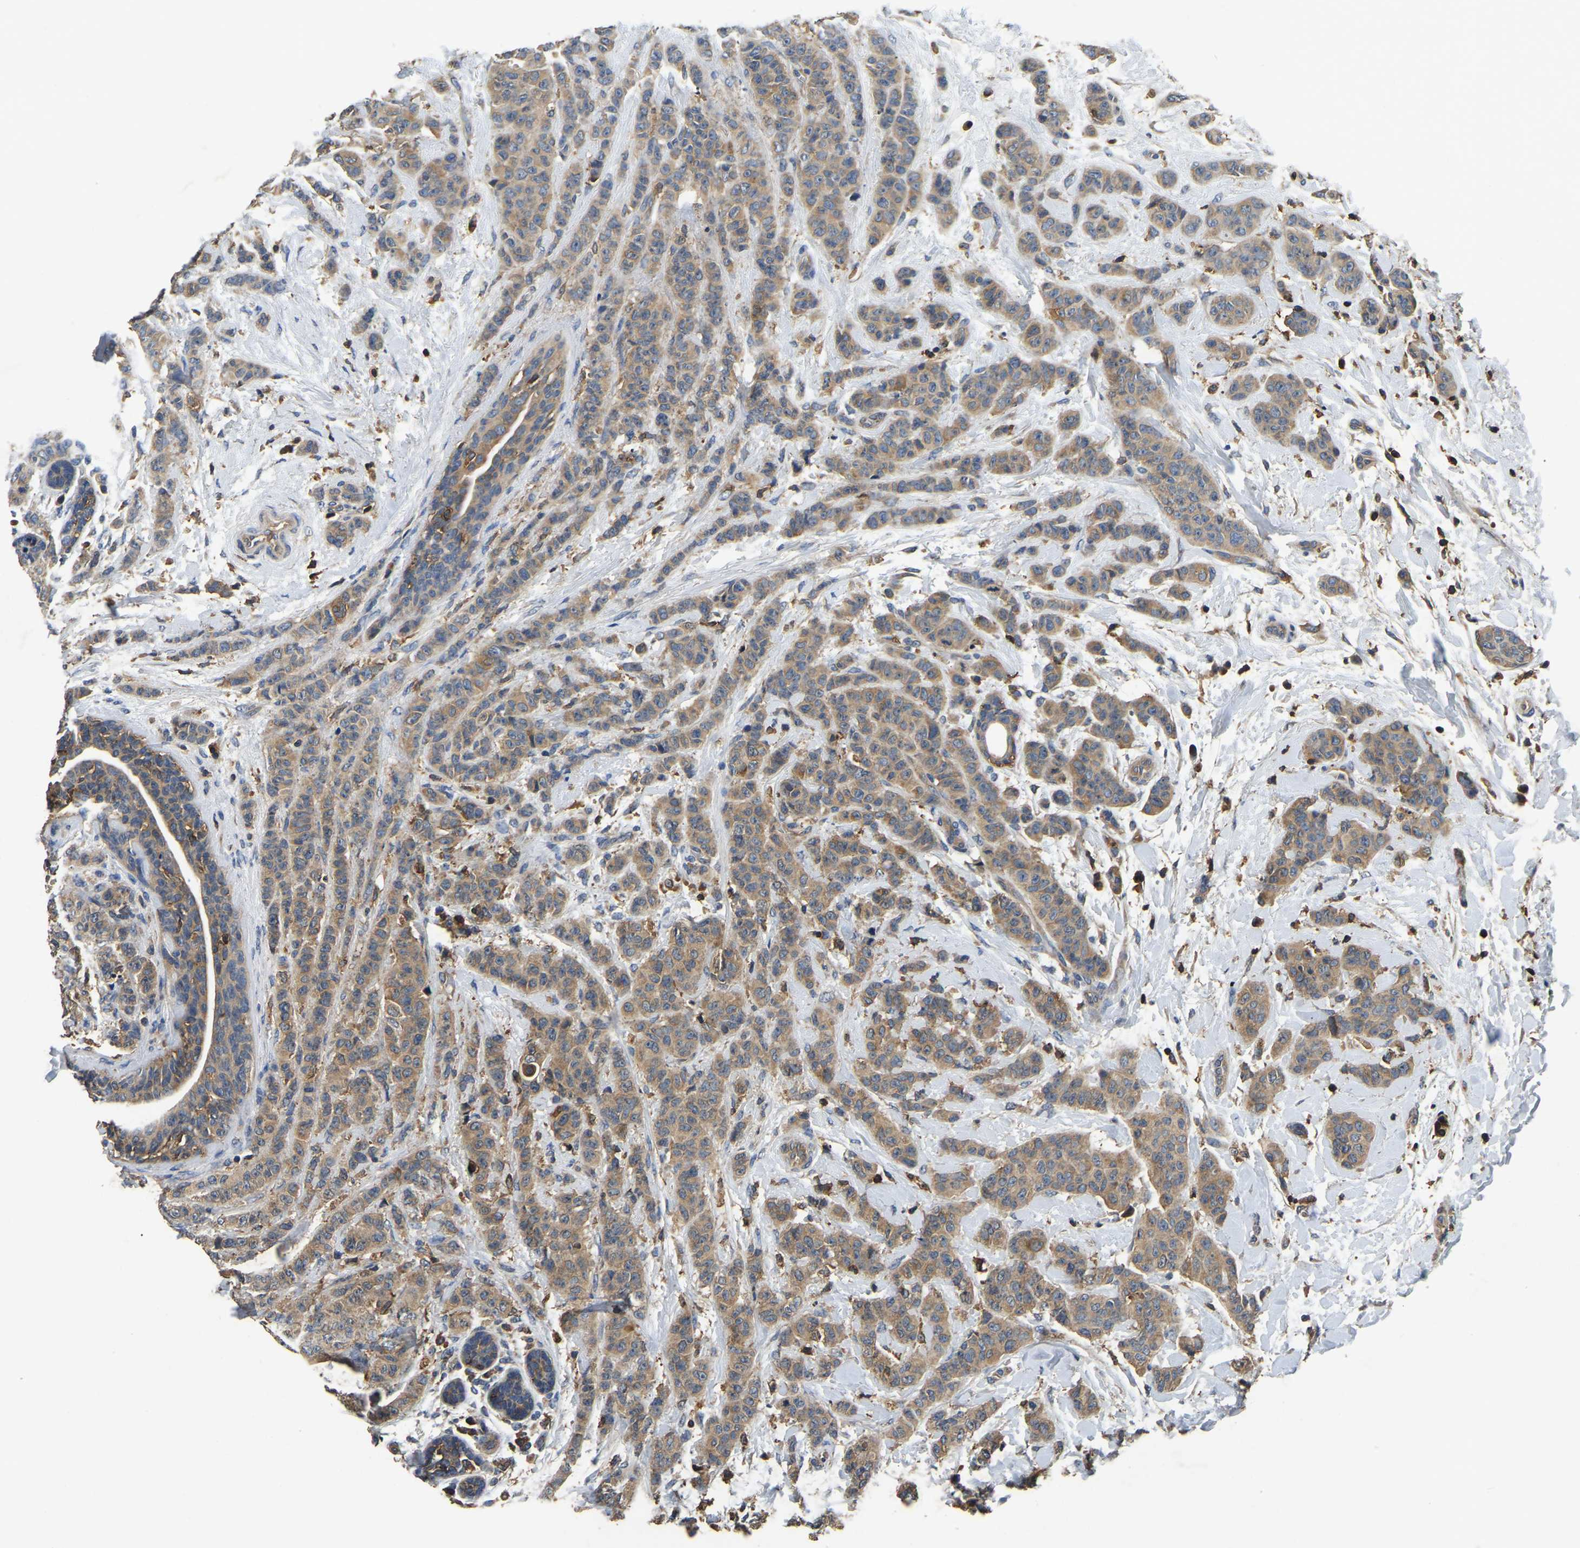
{"staining": {"intensity": "weak", "quantity": ">75%", "location": "cytoplasmic/membranous"}, "tissue": "breast cancer", "cell_type": "Tumor cells", "image_type": "cancer", "snomed": [{"axis": "morphology", "description": "Normal tissue, NOS"}, {"axis": "morphology", "description": "Duct carcinoma"}, {"axis": "topography", "description": "Breast"}], "caption": "Invasive ductal carcinoma (breast) stained with a brown dye demonstrates weak cytoplasmic/membranous positive positivity in approximately >75% of tumor cells.", "gene": "SMPD2", "patient": {"sex": "female", "age": 40}}